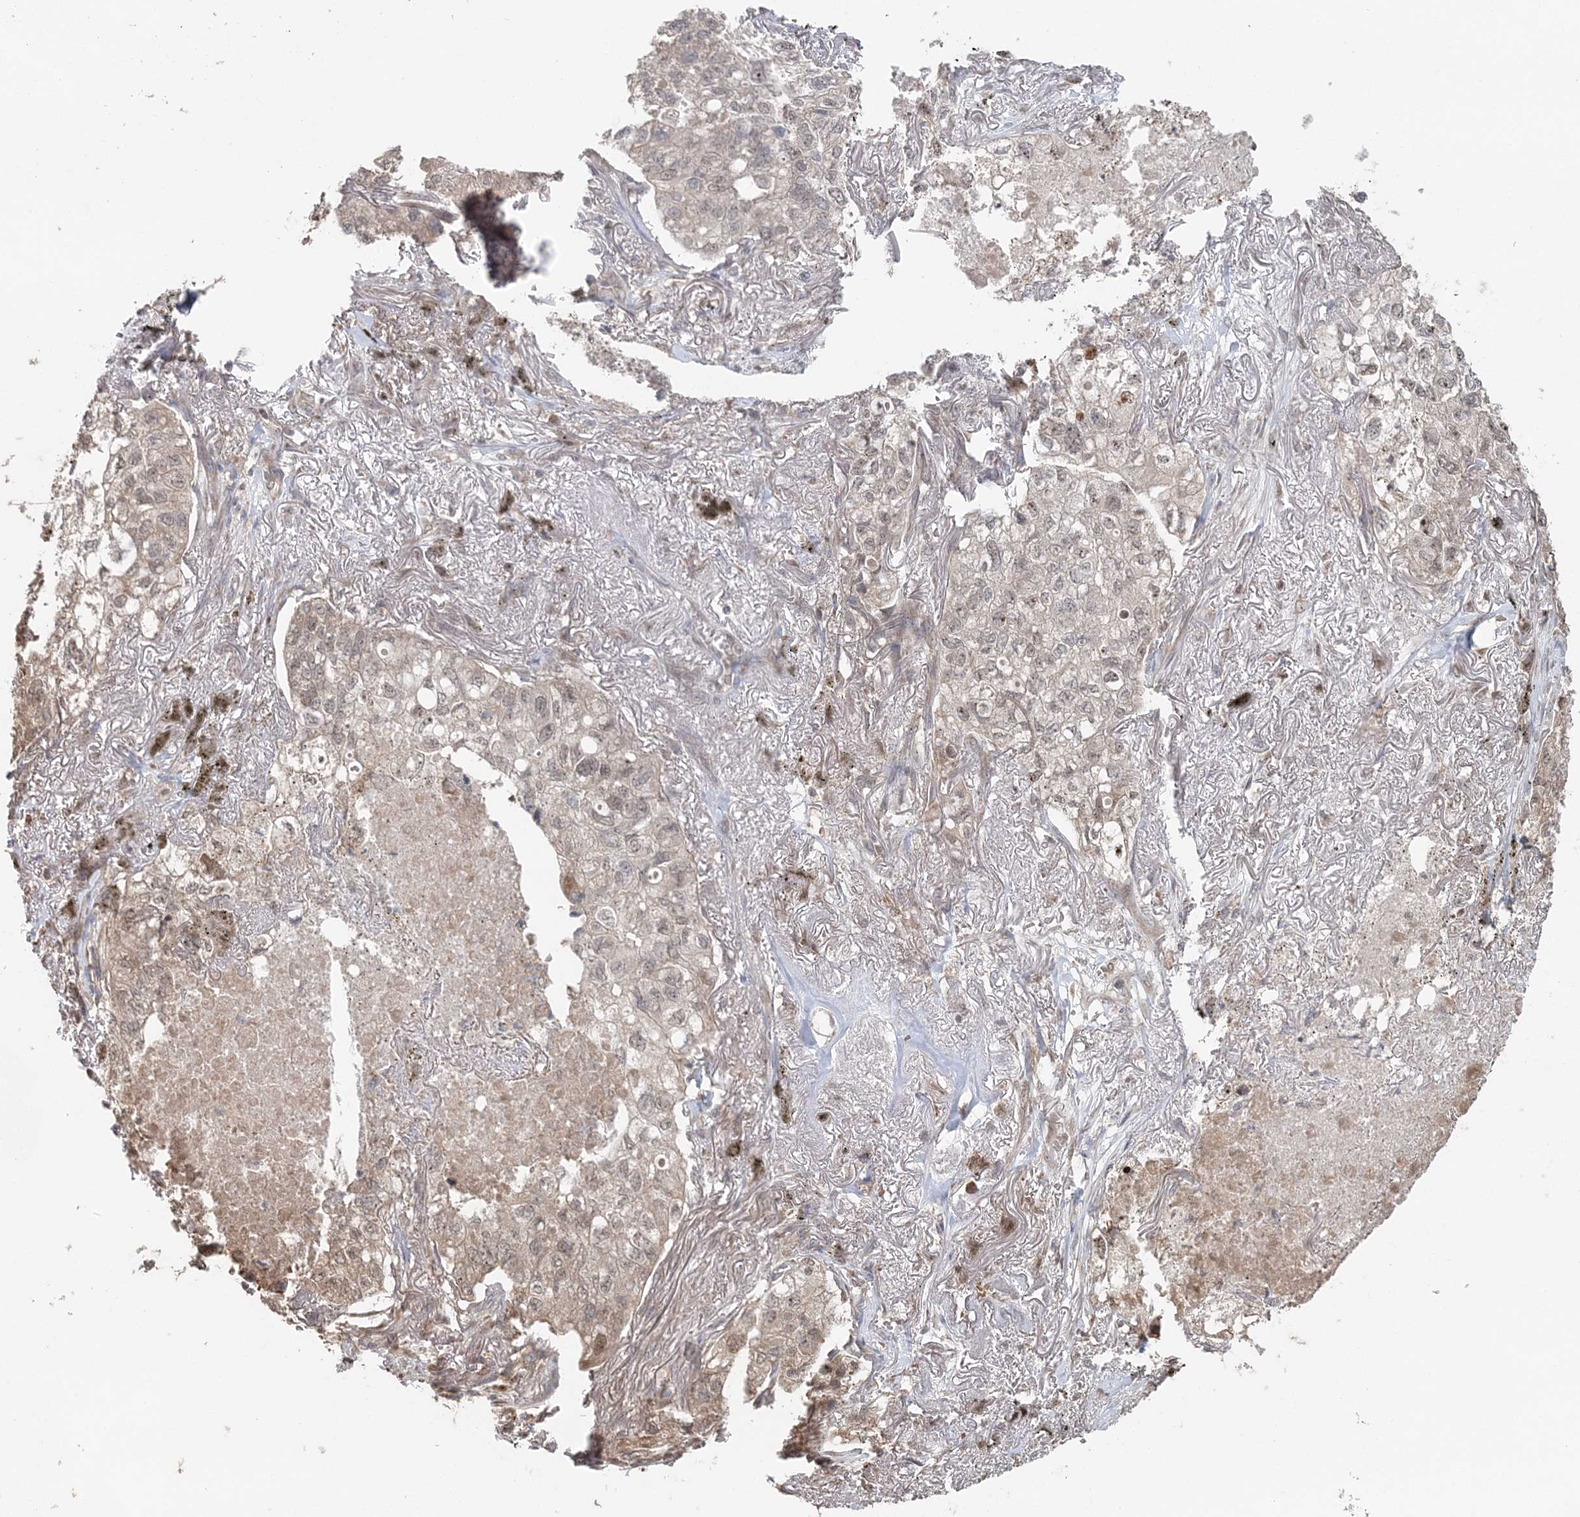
{"staining": {"intensity": "weak", "quantity": "<25%", "location": "nuclear"}, "tissue": "lung cancer", "cell_type": "Tumor cells", "image_type": "cancer", "snomed": [{"axis": "morphology", "description": "Adenocarcinoma, NOS"}, {"axis": "topography", "description": "Lung"}], "caption": "Immunohistochemical staining of lung adenocarcinoma reveals no significant staining in tumor cells.", "gene": "SLU7", "patient": {"sex": "male", "age": 65}}